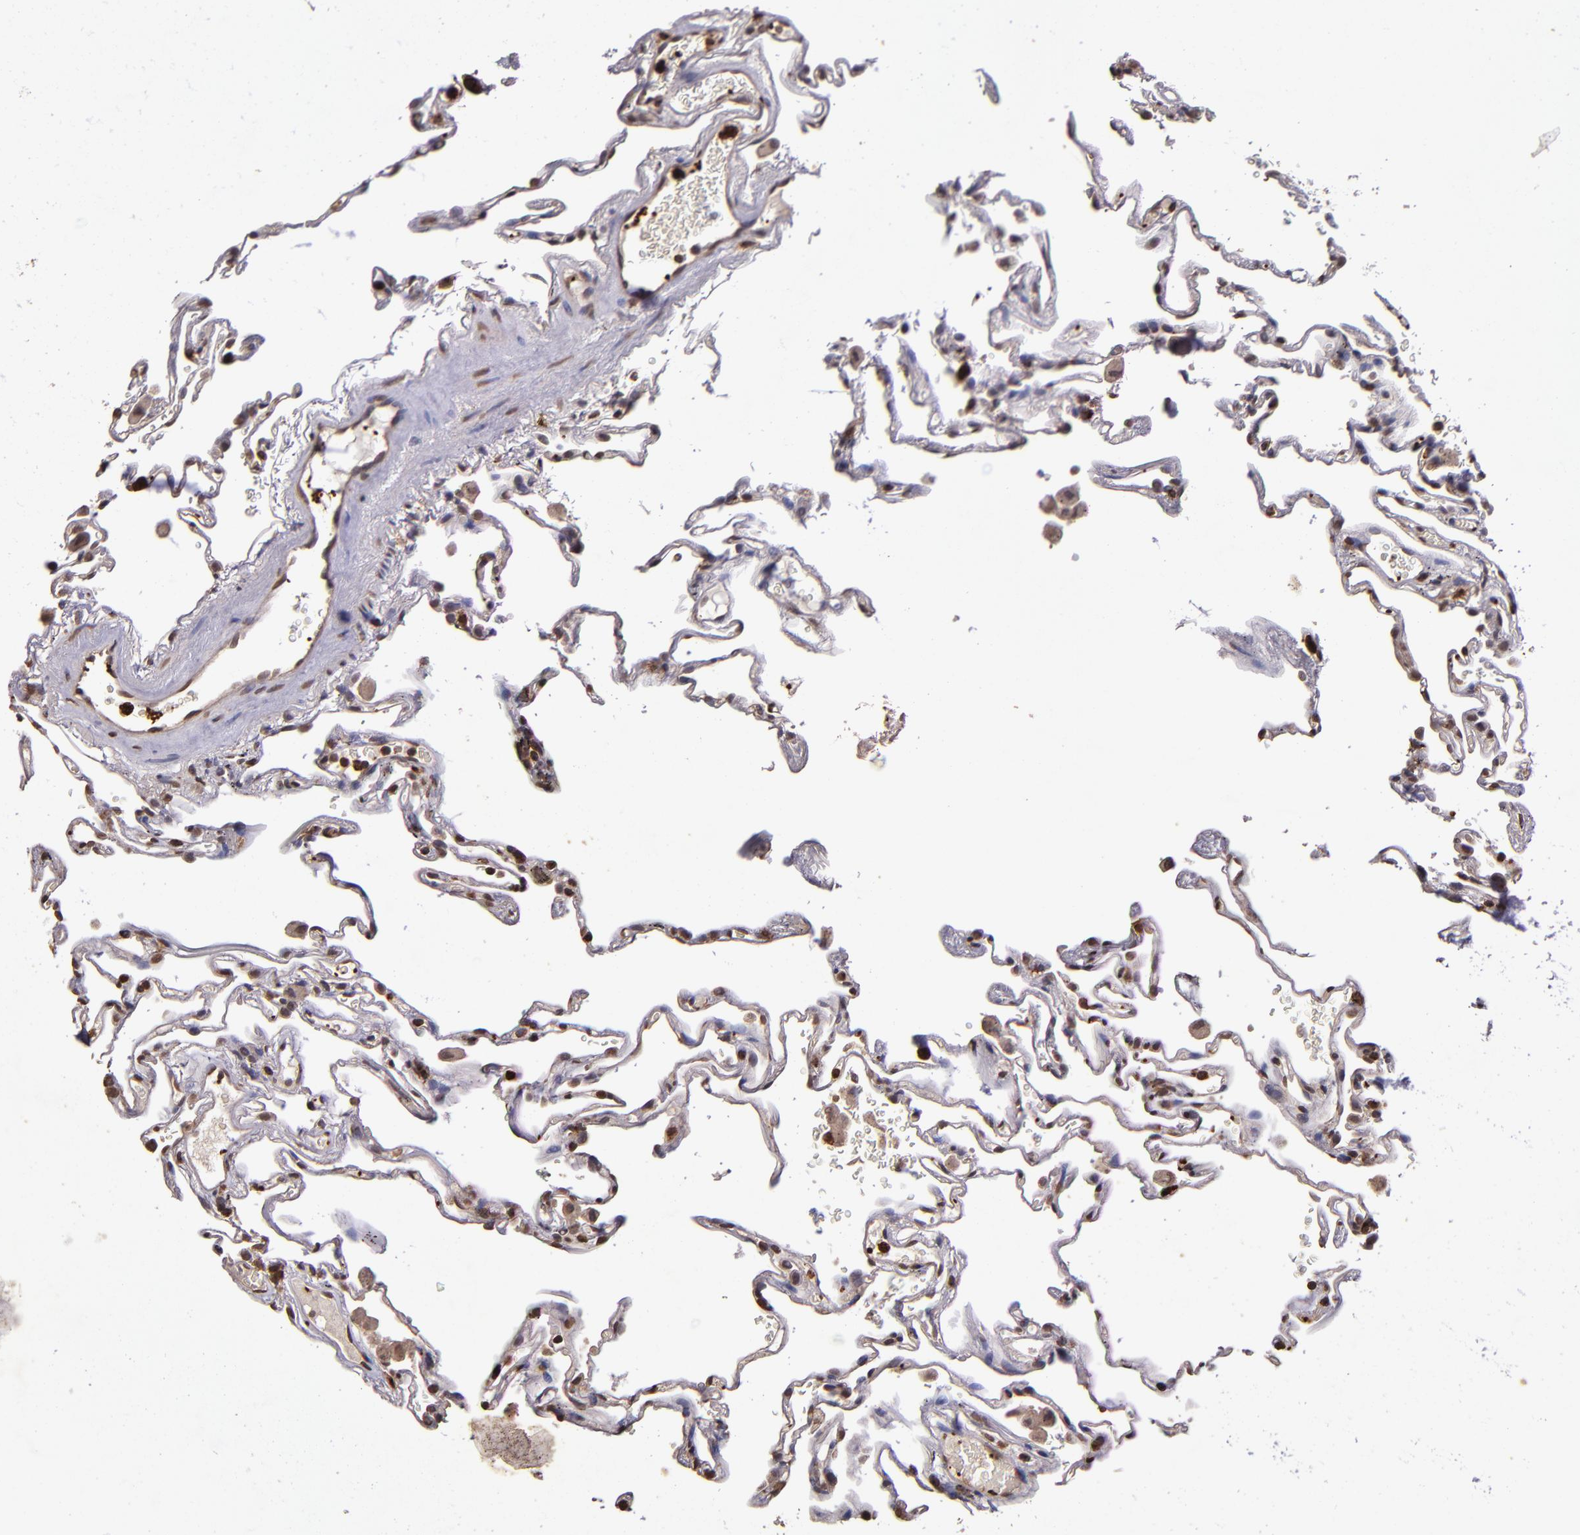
{"staining": {"intensity": "moderate", "quantity": "25%-75%", "location": "cytoplasmic/membranous,nuclear"}, "tissue": "lung", "cell_type": "Alveolar cells", "image_type": "normal", "snomed": [{"axis": "morphology", "description": "Normal tissue, NOS"}, {"axis": "morphology", "description": "Inflammation, NOS"}, {"axis": "topography", "description": "Lung"}], "caption": "IHC of unremarkable human lung reveals medium levels of moderate cytoplasmic/membranous,nuclear positivity in about 25%-75% of alveolar cells.", "gene": "SLC2A3", "patient": {"sex": "male", "age": 69}}